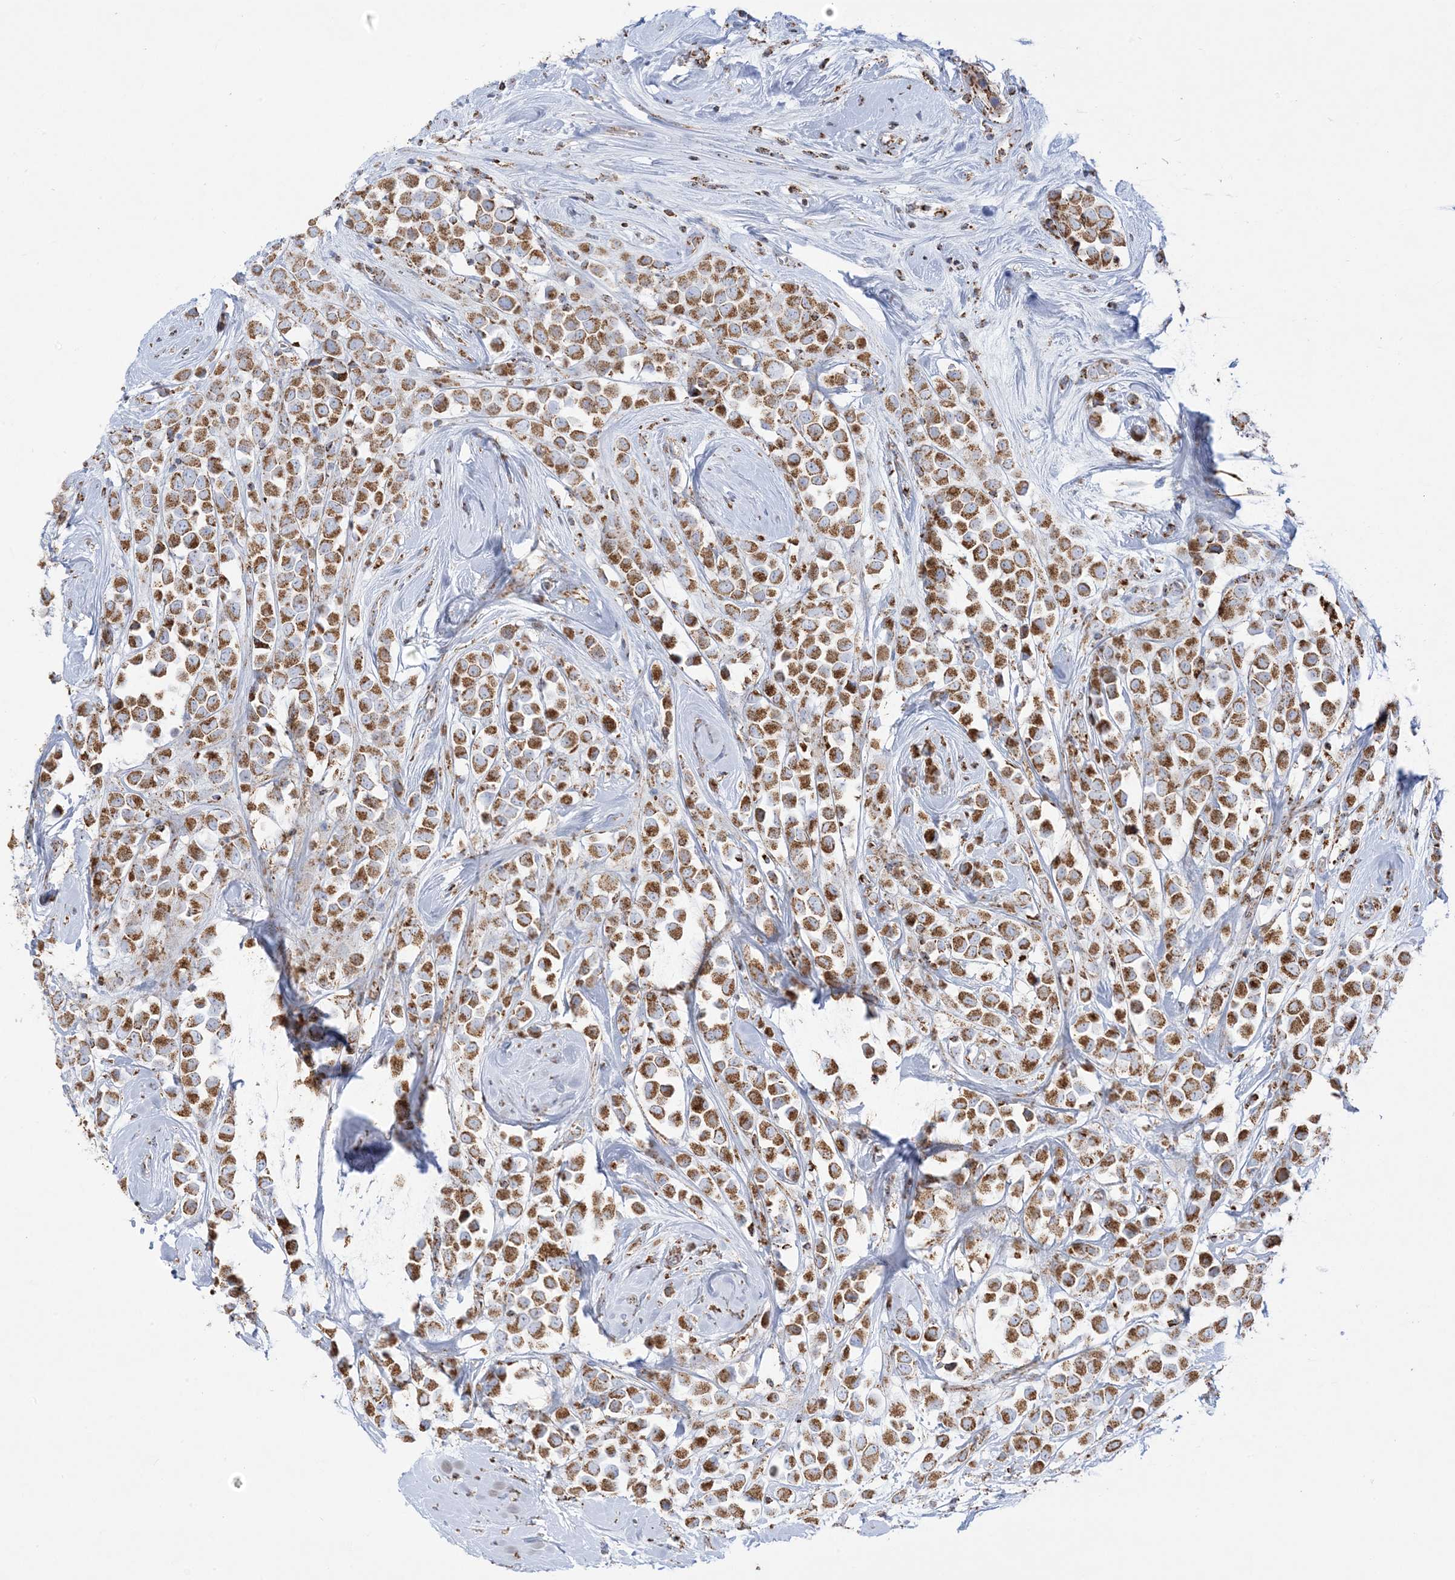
{"staining": {"intensity": "moderate", "quantity": ">75%", "location": "cytoplasmic/membranous"}, "tissue": "breast cancer", "cell_type": "Tumor cells", "image_type": "cancer", "snomed": [{"axis": "morphology", "description": "Duct carcinoma"}, {"axis": "topography", "description": "Breast"}], "caption": "This histopathology image reveals IHC staining of human breast cancer (invasive ductal carcinoma), with medium moderate cytoplasmic/membranous positivity in about >75% of tumor cells.", "gene": "MRPS36", "patient": {"sex": "female", "age": 61}}